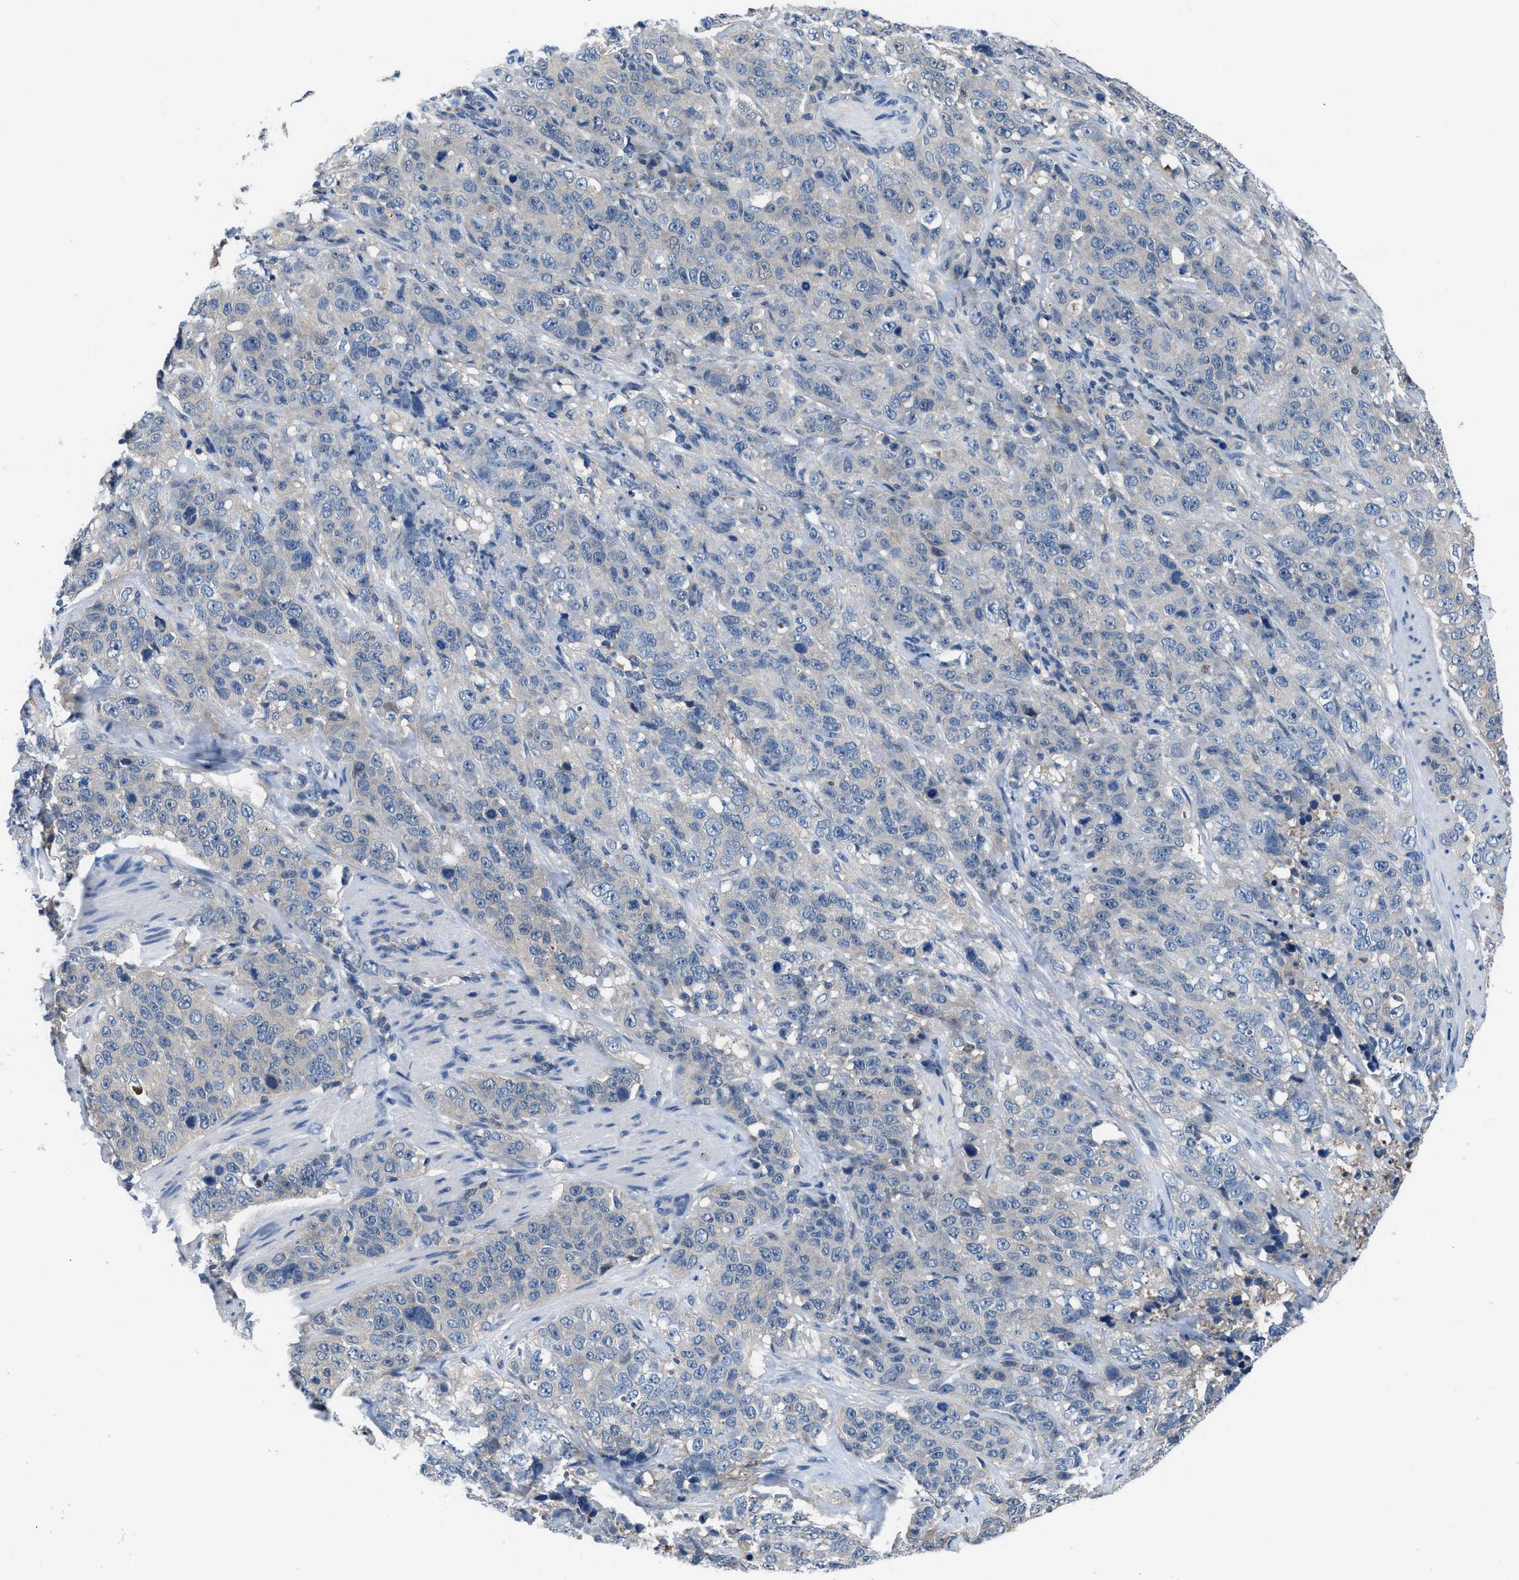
{"staining": {"intensity": "negative", "quantity": "none", "location": "none"}, "tissue": "stomach cancer", "cell_type": "Tumor cells", "image_type": "cancer", "snomed": [{"axis": "morphology", "description": "Adenocarcinoma, NOS"}, {"axis": "topography", "description": "Stomach"}], "caption": "The IHC image has no significant expression in tumor cells of stomach cancer (adenocarcinoma) tissue.", "gene": "NUDT5", "patient": {"sex": "male", "age": 48}}